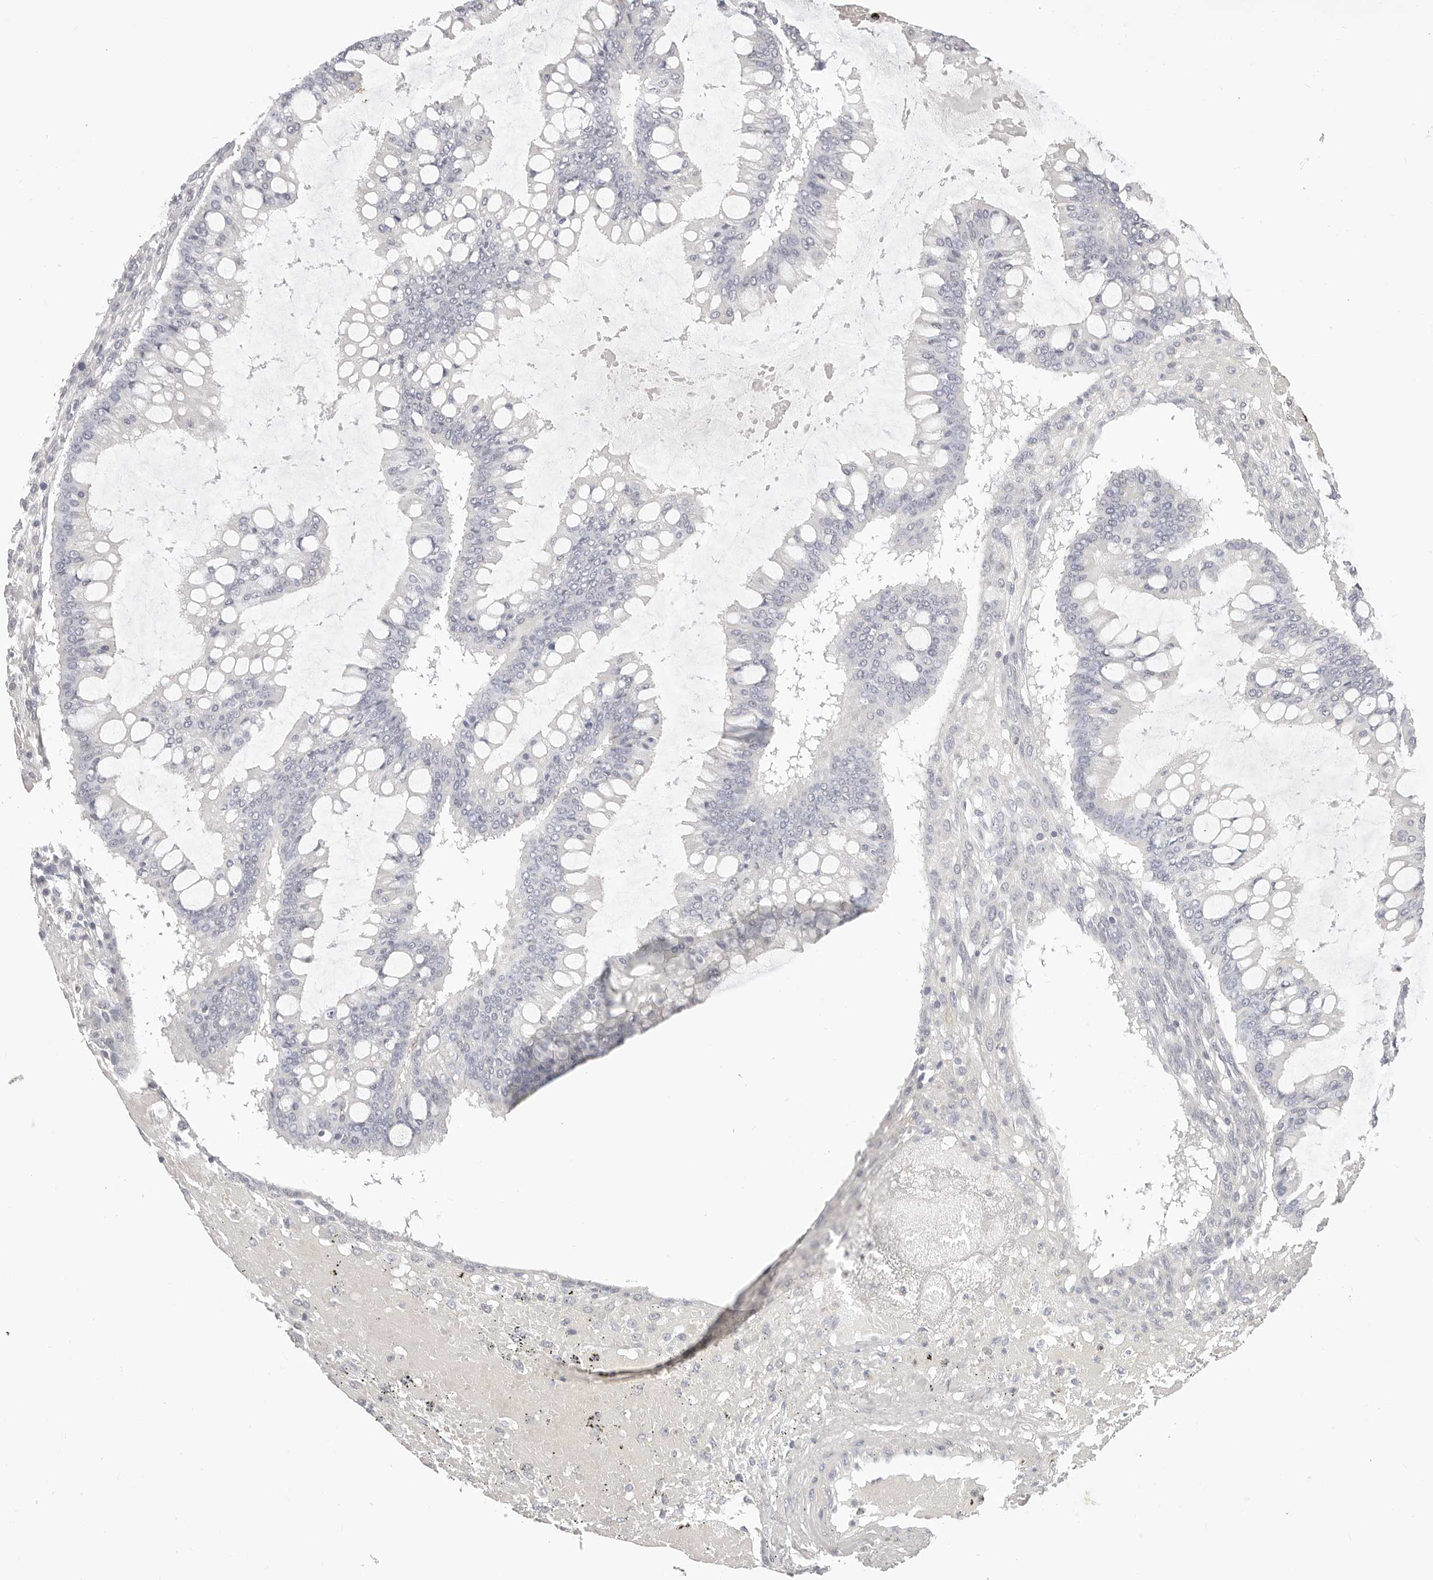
{"staining": {"intensity": "negative", "quantity": "none", "location": "none"}, "tissue": "ovarian cancer", "cell_type": "Tumor cells", "image_type": "cancer", "snomed": [{"axis": "morphology", "description": "Cystadenocarcinoma, mucinous, NOS"}, {"axis": "topography", "description": "Ovary"}], "caption": "An IHC image of ovarian cancer (mucinous cystadenocarcinoma) is shown. There is no staining in tumor cells of ovarian cancer (mucinous cystadenocarcinoma). (Stains: DAB IHC with hematoxylin counter stain, Microscopy: brightfield microscopy at high magnification).", "gene": "ASCL1", "patient": {"sex": "female", "age": 73}}